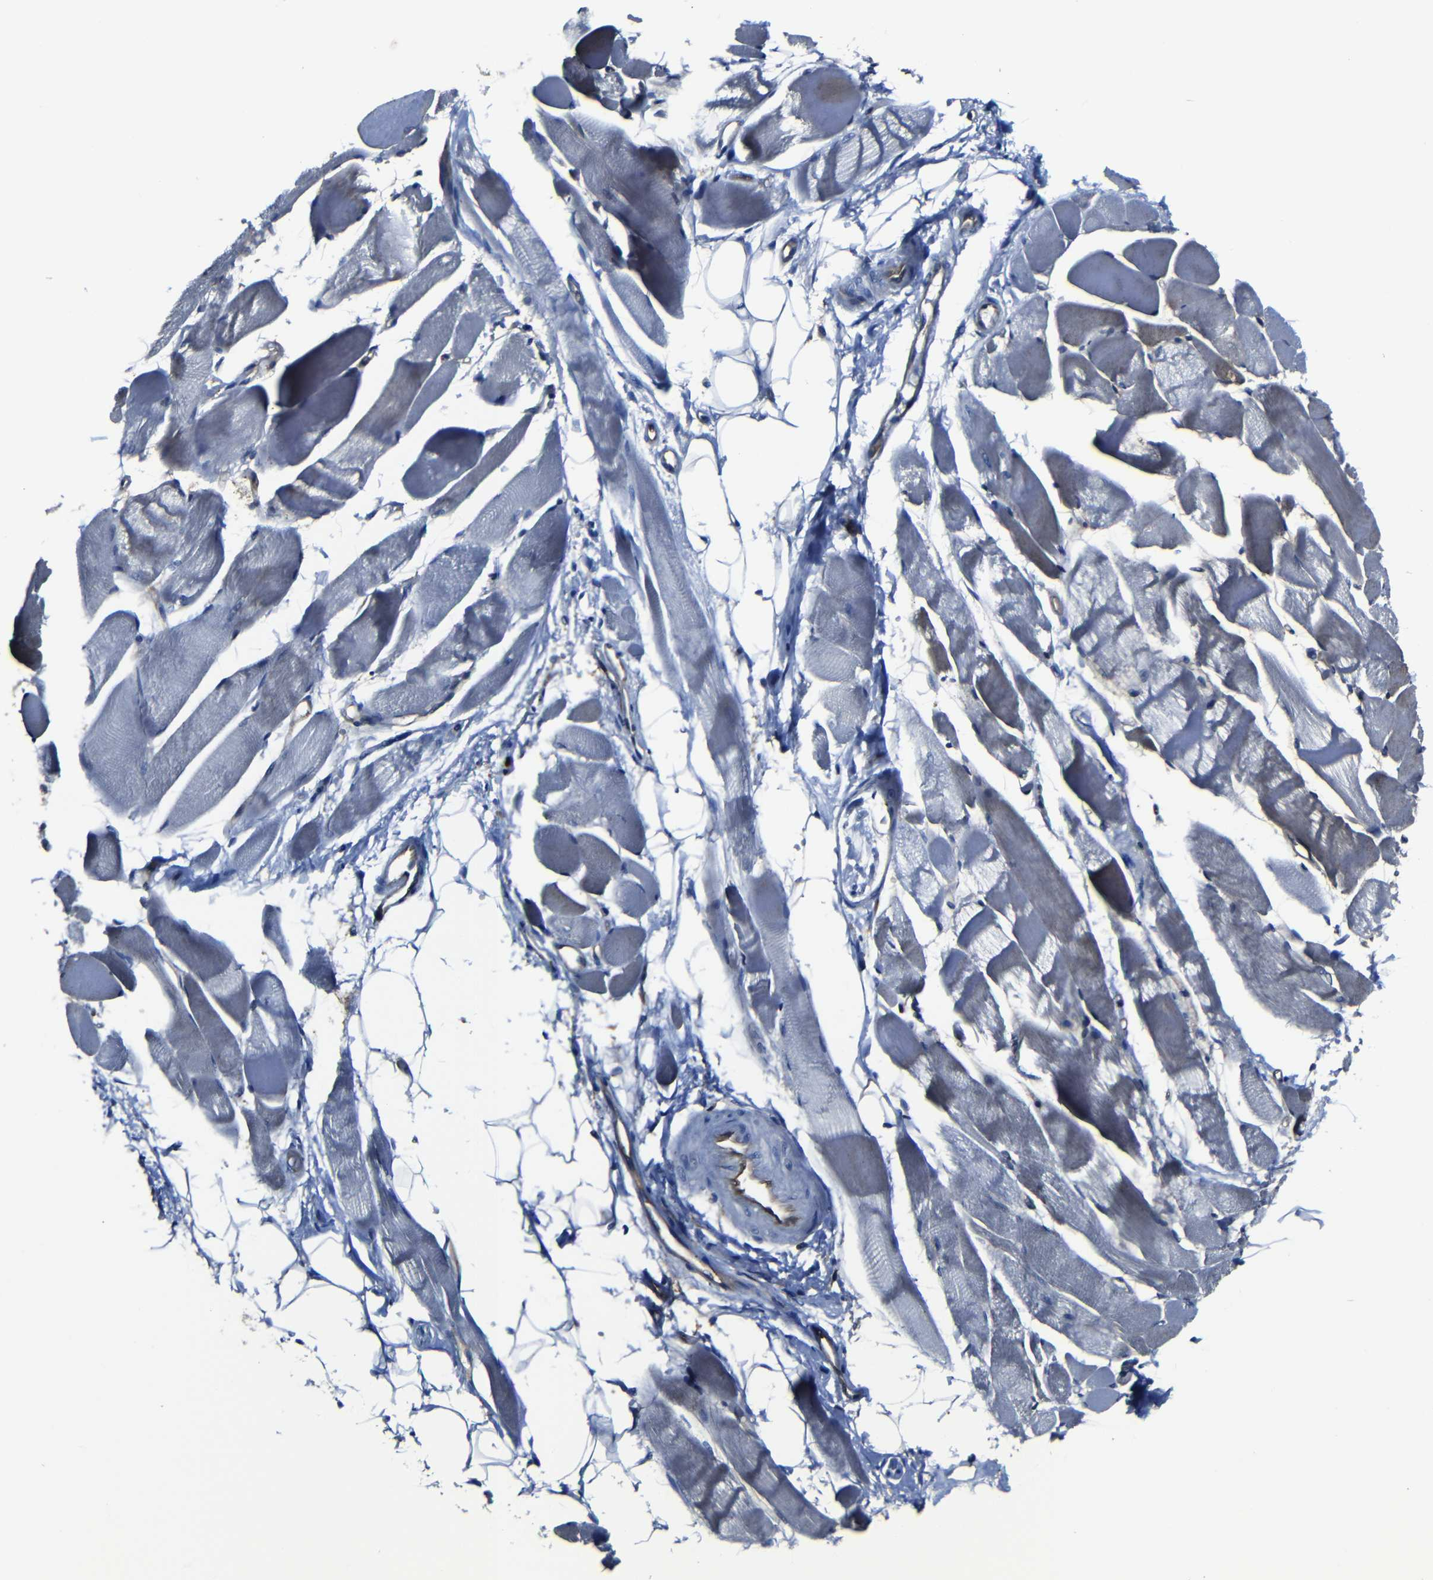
{"staining": {"intensity": "weak", "quantity": "25%-75%", "location": "cytoplasmic/membranous"}, "tissue": "skeletal muscle", "cell_type": "Myocytes", "image_type": "normal", "snomed": [{"axis": "morphology", "description": "Normal tissue, NOS"}, {"axis": "topography", "description": "Skeletal muscle"}, {"axis": "topography", "description": "Peripheral nerve tissue"}], "caption": "Protein staining by IHC displays weak cytoplasmic/membranous expression in about 25%-75% of myocytes in unremarkable skeletal muscle.", "gene": "ARHGEF1", "patient": {"sex": "female", "age": 84}}